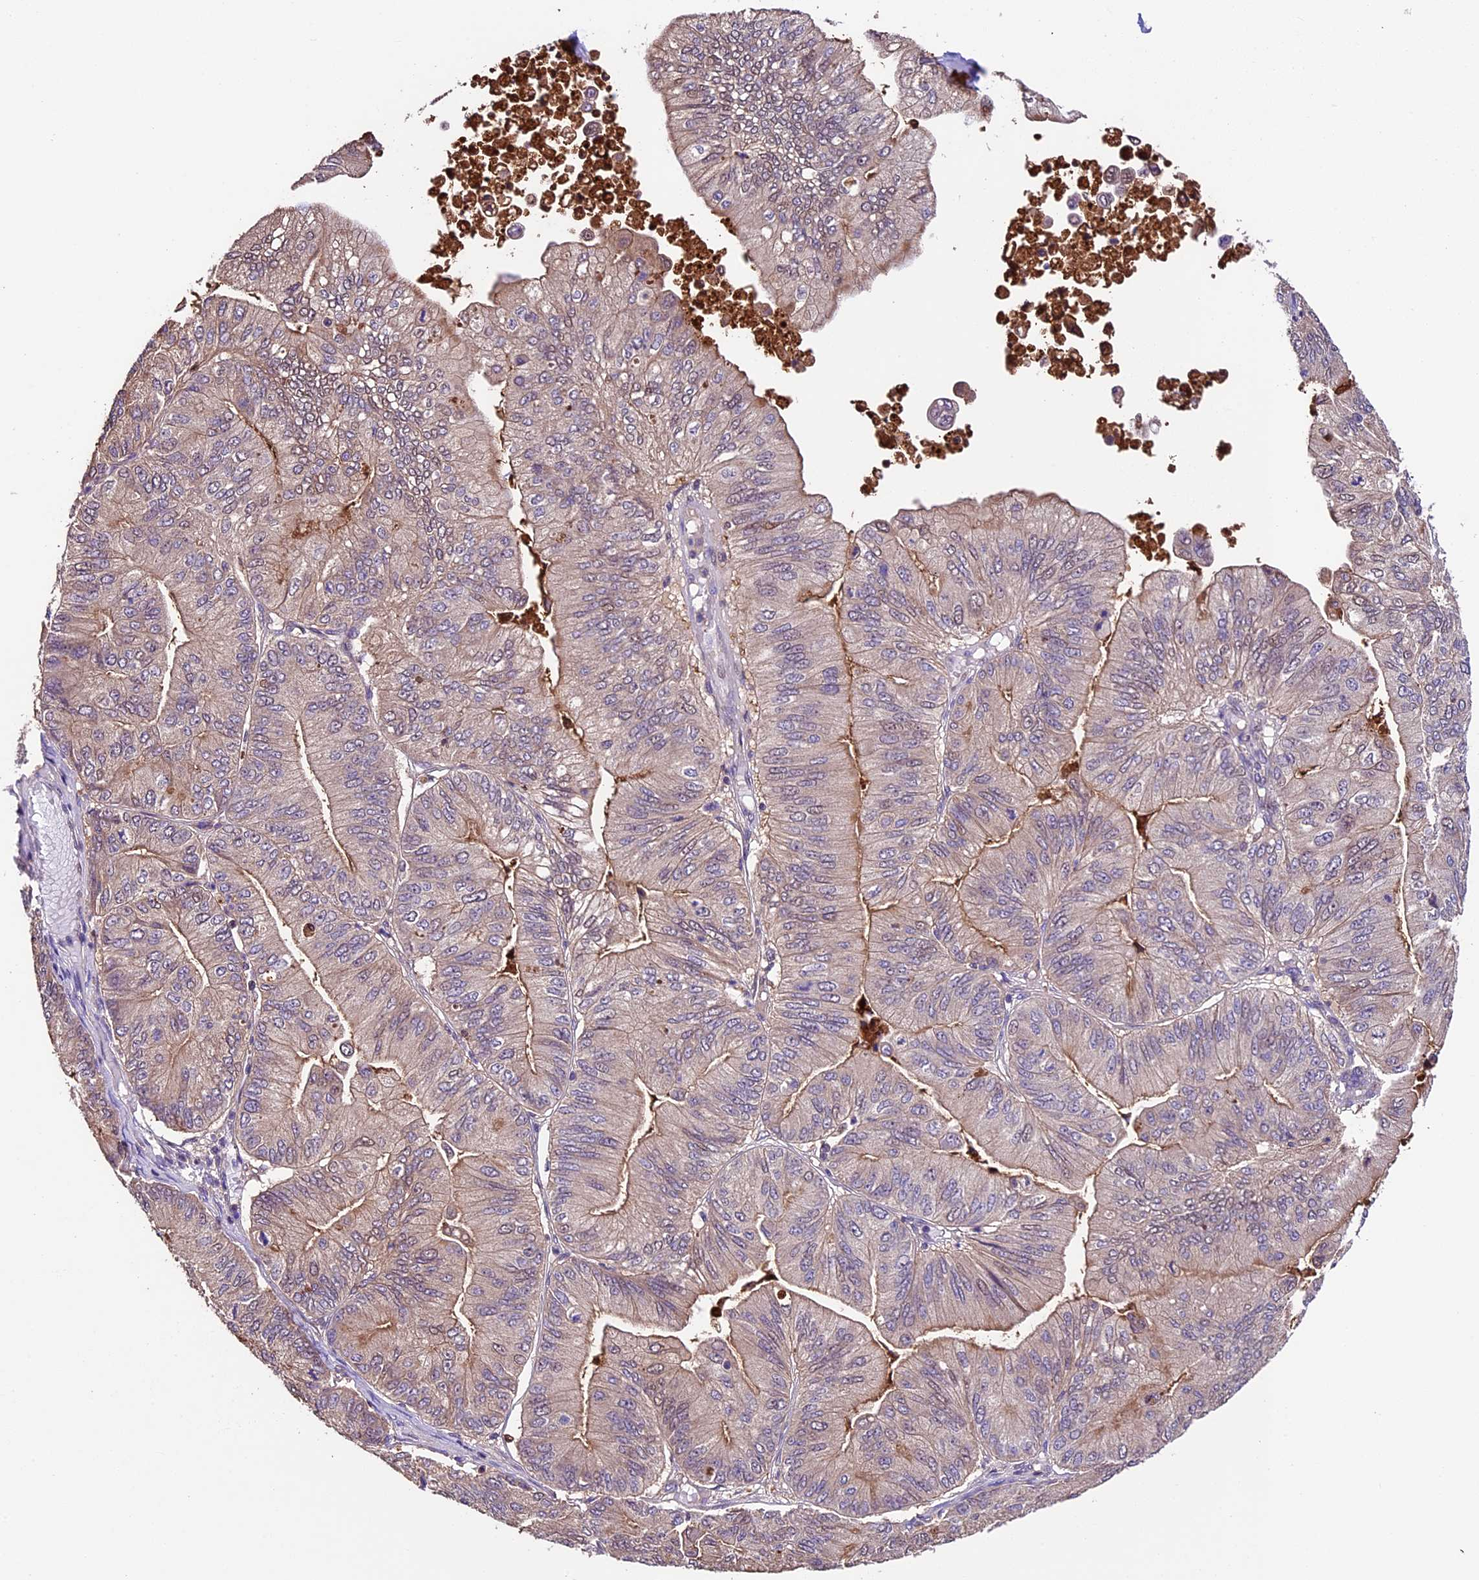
{"staining": {"intensity": "weak", "quantity": "<25%", "location": "cytoplasmic/membranous"}, "tissue": "ovarian cancer", "cell_type": "Tumor cells", "image_type": "cancer", "snomed": [{"axis": "morphology", "description": "Cystadenocarcinoma, mucinous, NOS"}, {"axis": "topography", "description": "Ovary"}], "caption": "A high-resolution histopathology image shows IHC staining of ovarian cancer, which shows no significant positivity in tumor cells.", "gene": "SBNO2", "patient": {"sex": "female", "age": 61}}